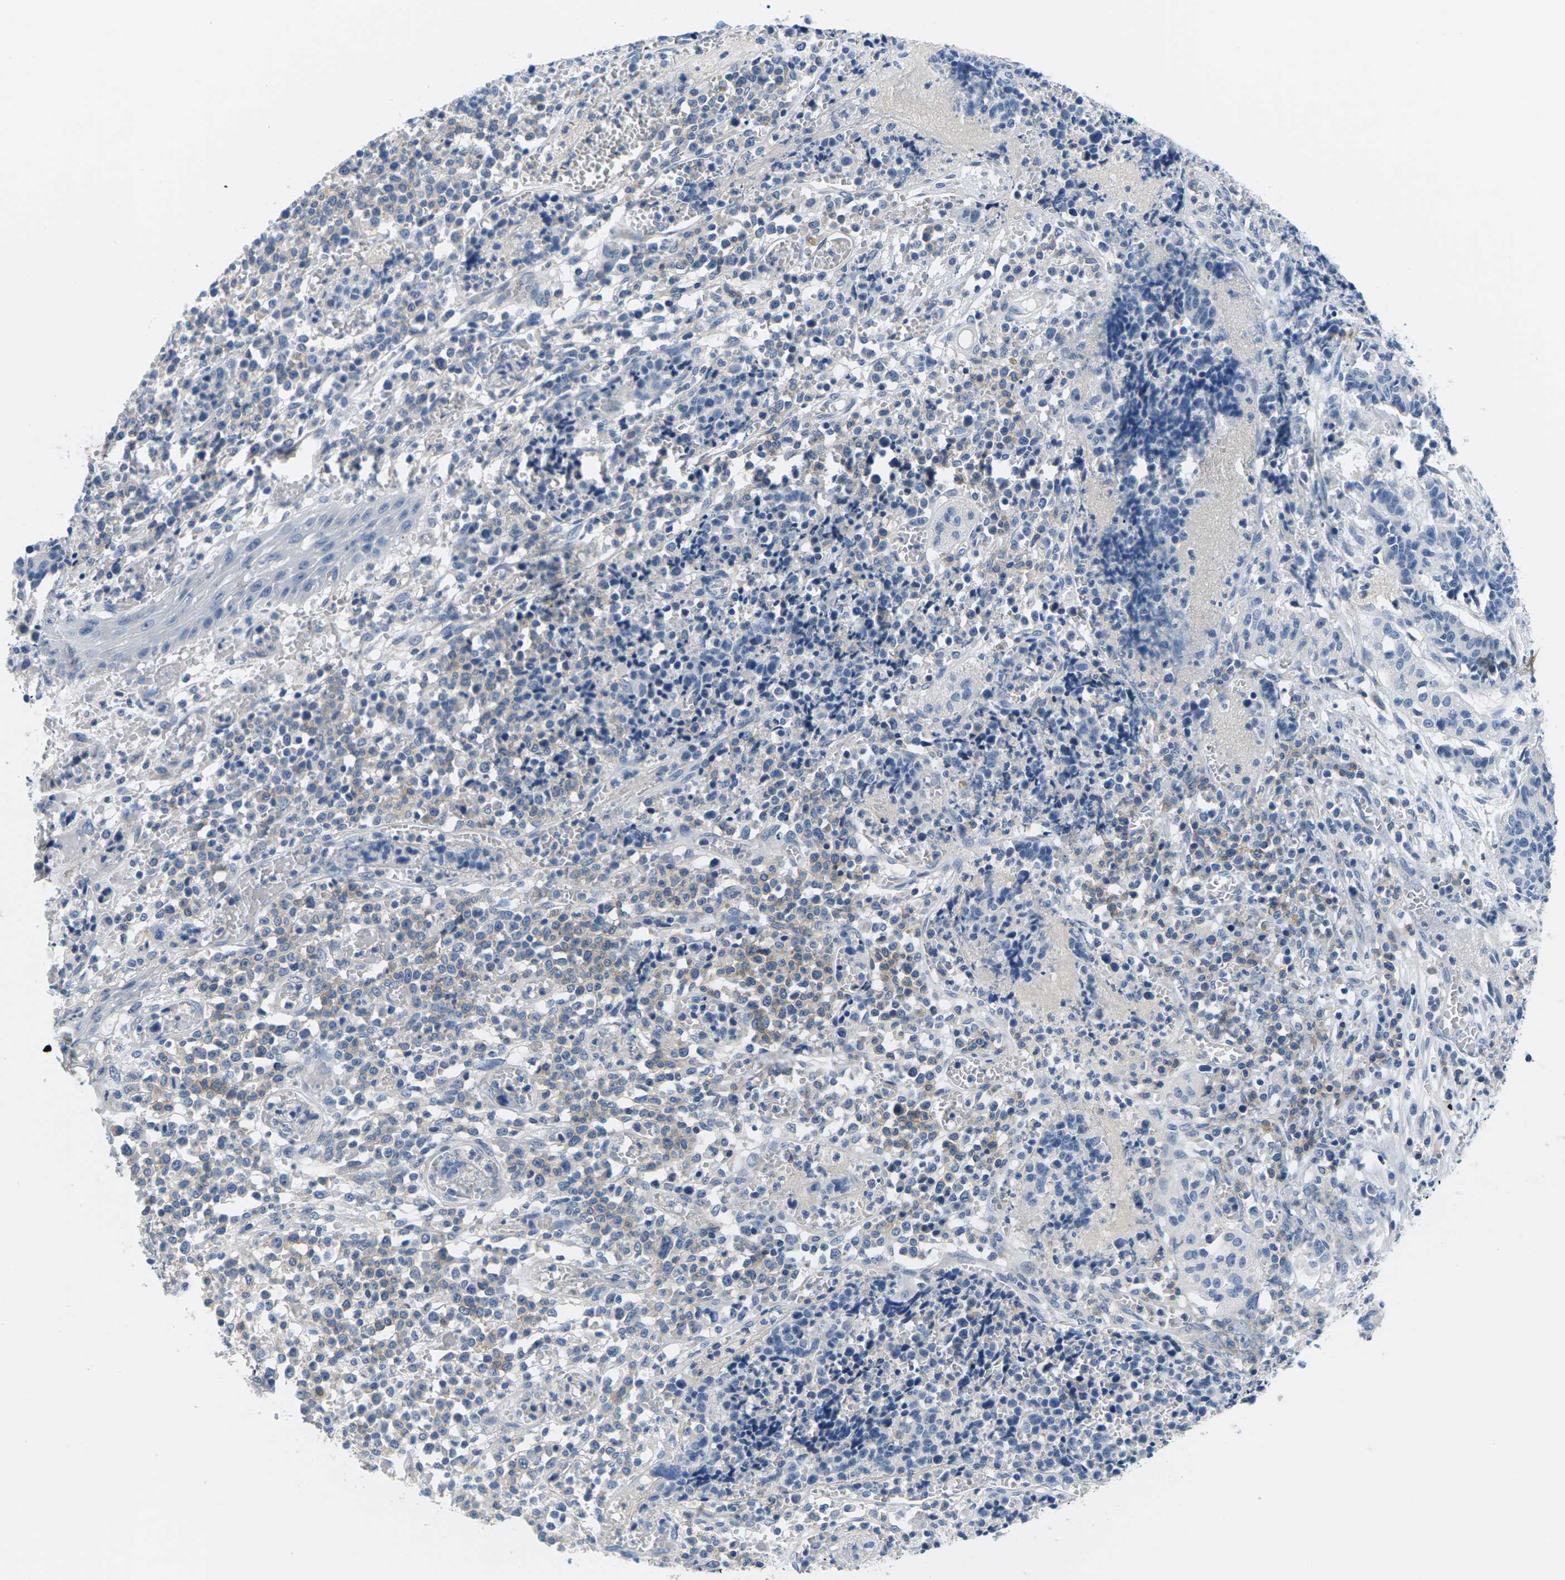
{"staining": {"intensity": "negative", "quantity": "none", "location": "none"}, "tissue": "cervical cancer", "cell_type": "Tumor cells", "image_type": "cancer", "snomed": [{"axis": "morphology", "description": "Squamous cell carcinoma, NOS"}, {"axis": "topography", "description": "Cervix"}], "caption": "Micrograph shows no significant protein expression in tumor cells of cervical squamous cell carcinoma.", "gene": "TSPAN2", "patient": {"sex": "female", "age": 35}}